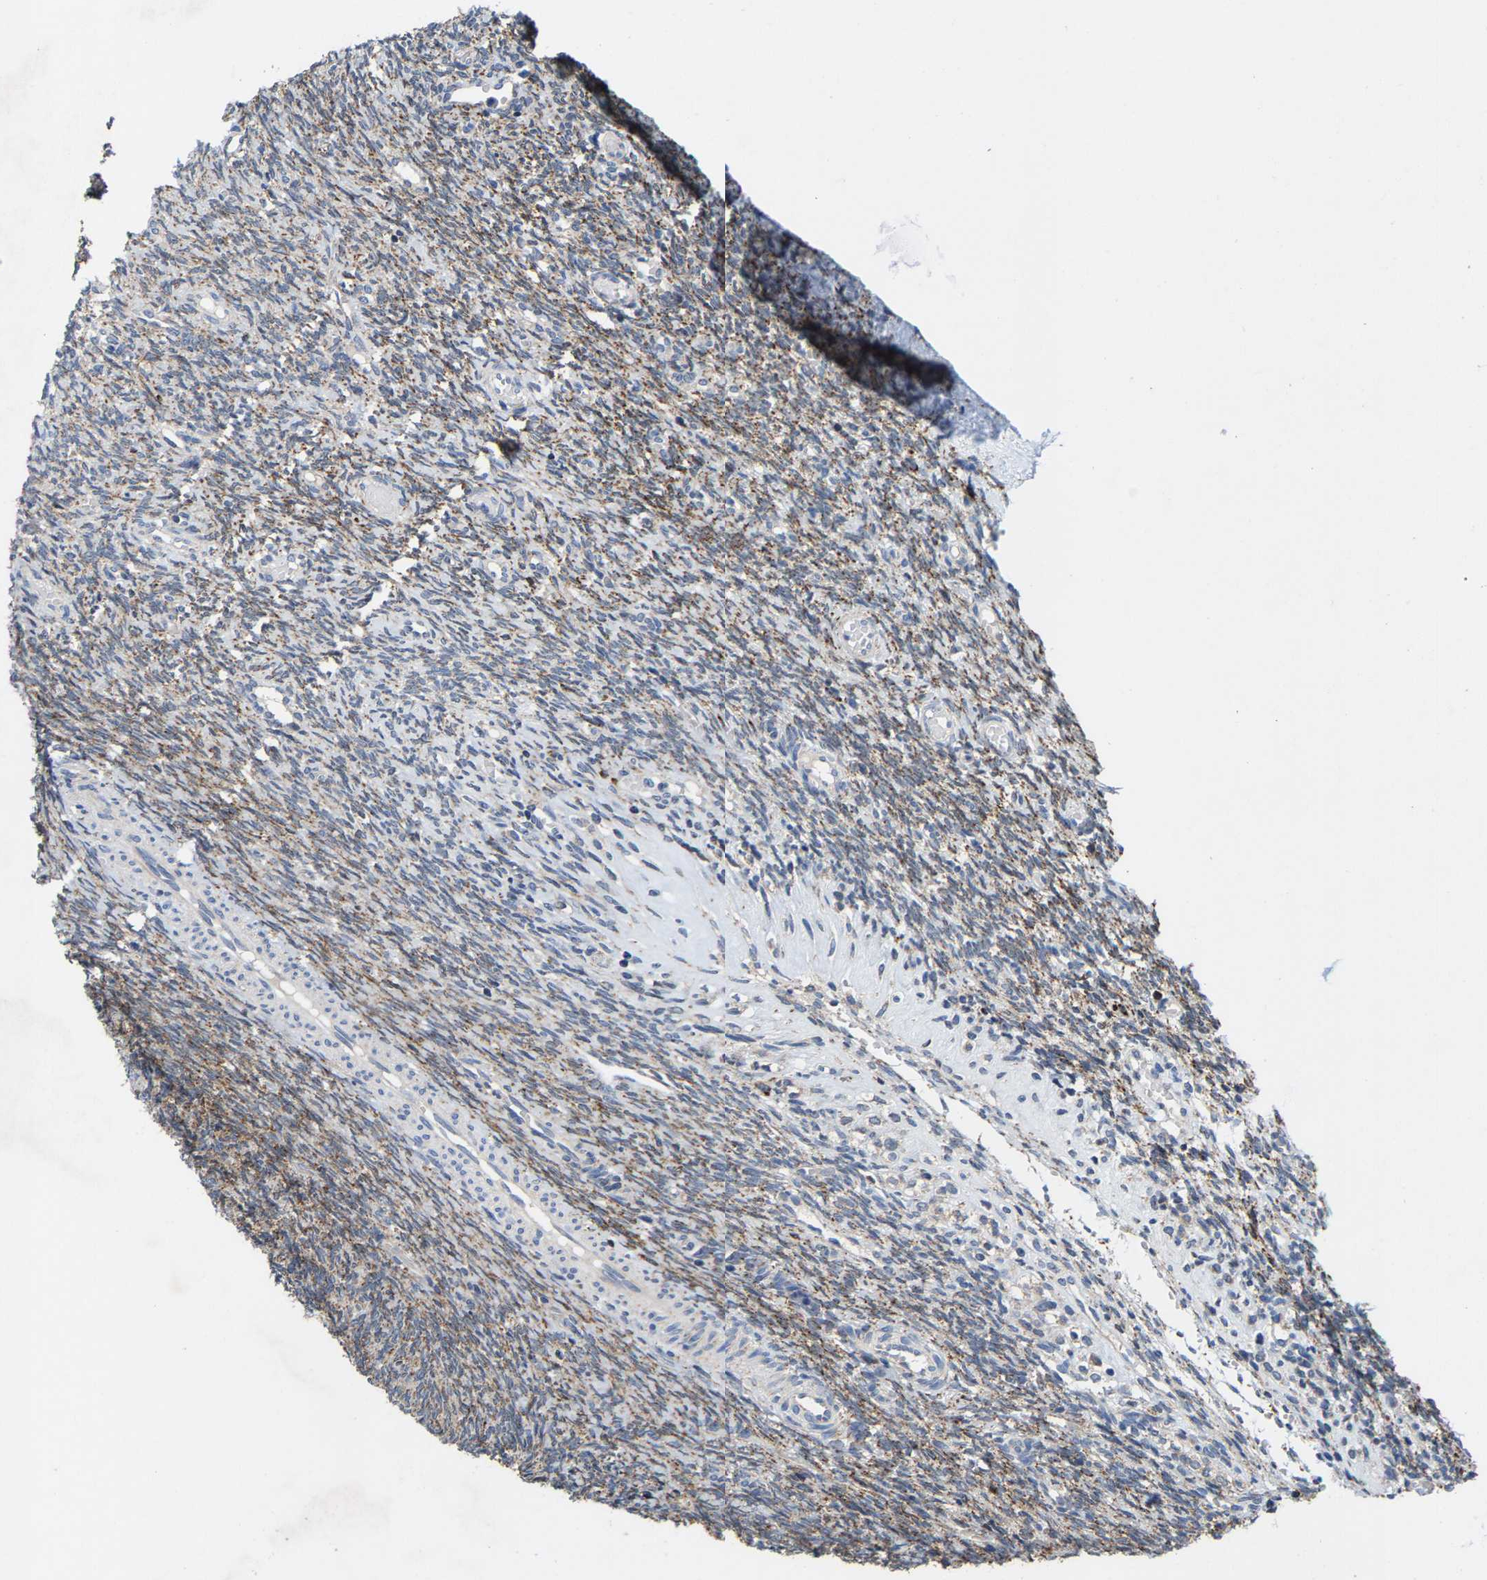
{"staining": {"intensity": "moderate", "quantity": ">75%", "location": "cytoplasmic/membranous"}, "tissue": "ovary", "cell_type": "Ovarian stroma cells", "image_type": "normal", "snomed": [{"axis": "morphology", "description": "Normal tissue, NOS"}, {"axis": "topography", "description": "Ovary"}], "caption": "Protein staining displays moderate cytoplasmic/membranous staining in approximately >75% of ovarian stroma cells in normal ovary. (Stains: DAB (3,3'-diaminobenzidine) in brown, nuclei in blue, Microscopy: brightfield microscopy at high magnification).", "gene": "TDRKH", "patient": {"sex": "female", "age": 41}}